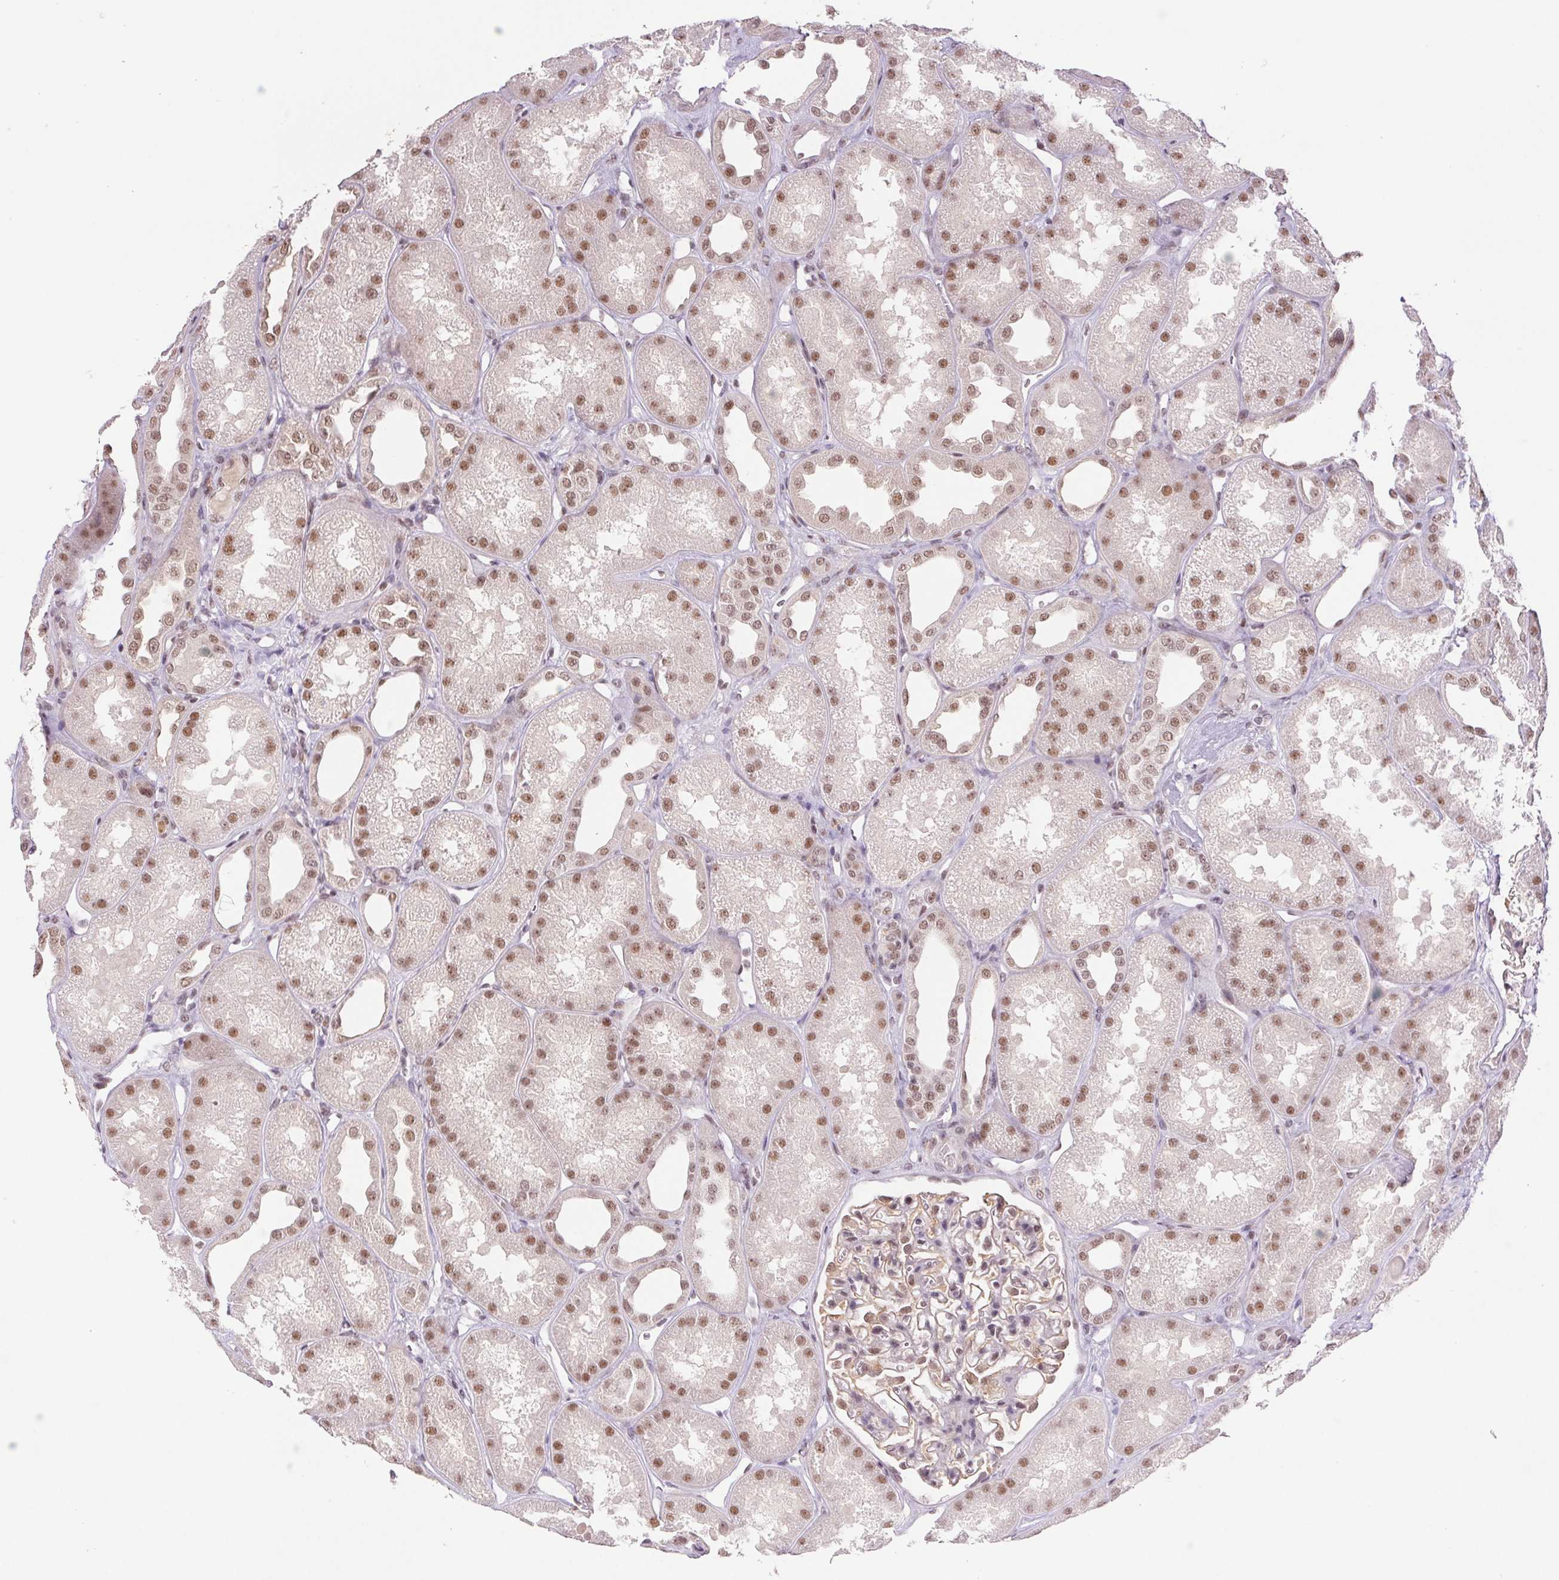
{"staining": {"intensity": "moderate", "quantity": "25%-75%", "location": "nuclear"}, "tissue": "kidney", "cell_type": "Cells in glomeruli", "image_type": "normal", "snomed": [{"axis": "morphology", "description": "Normal tissue, NOS"}, {"axis": "topography", "description": "Kidney"}], "caption": "Protein expression by immunohistochemistry (IHC) shows moderate nuclear expression in approximately 25%-75% of cells in glomeruli in normal kidney.", "gene": "PRPF18", "patient": {"sex": "male", "age": 61}}